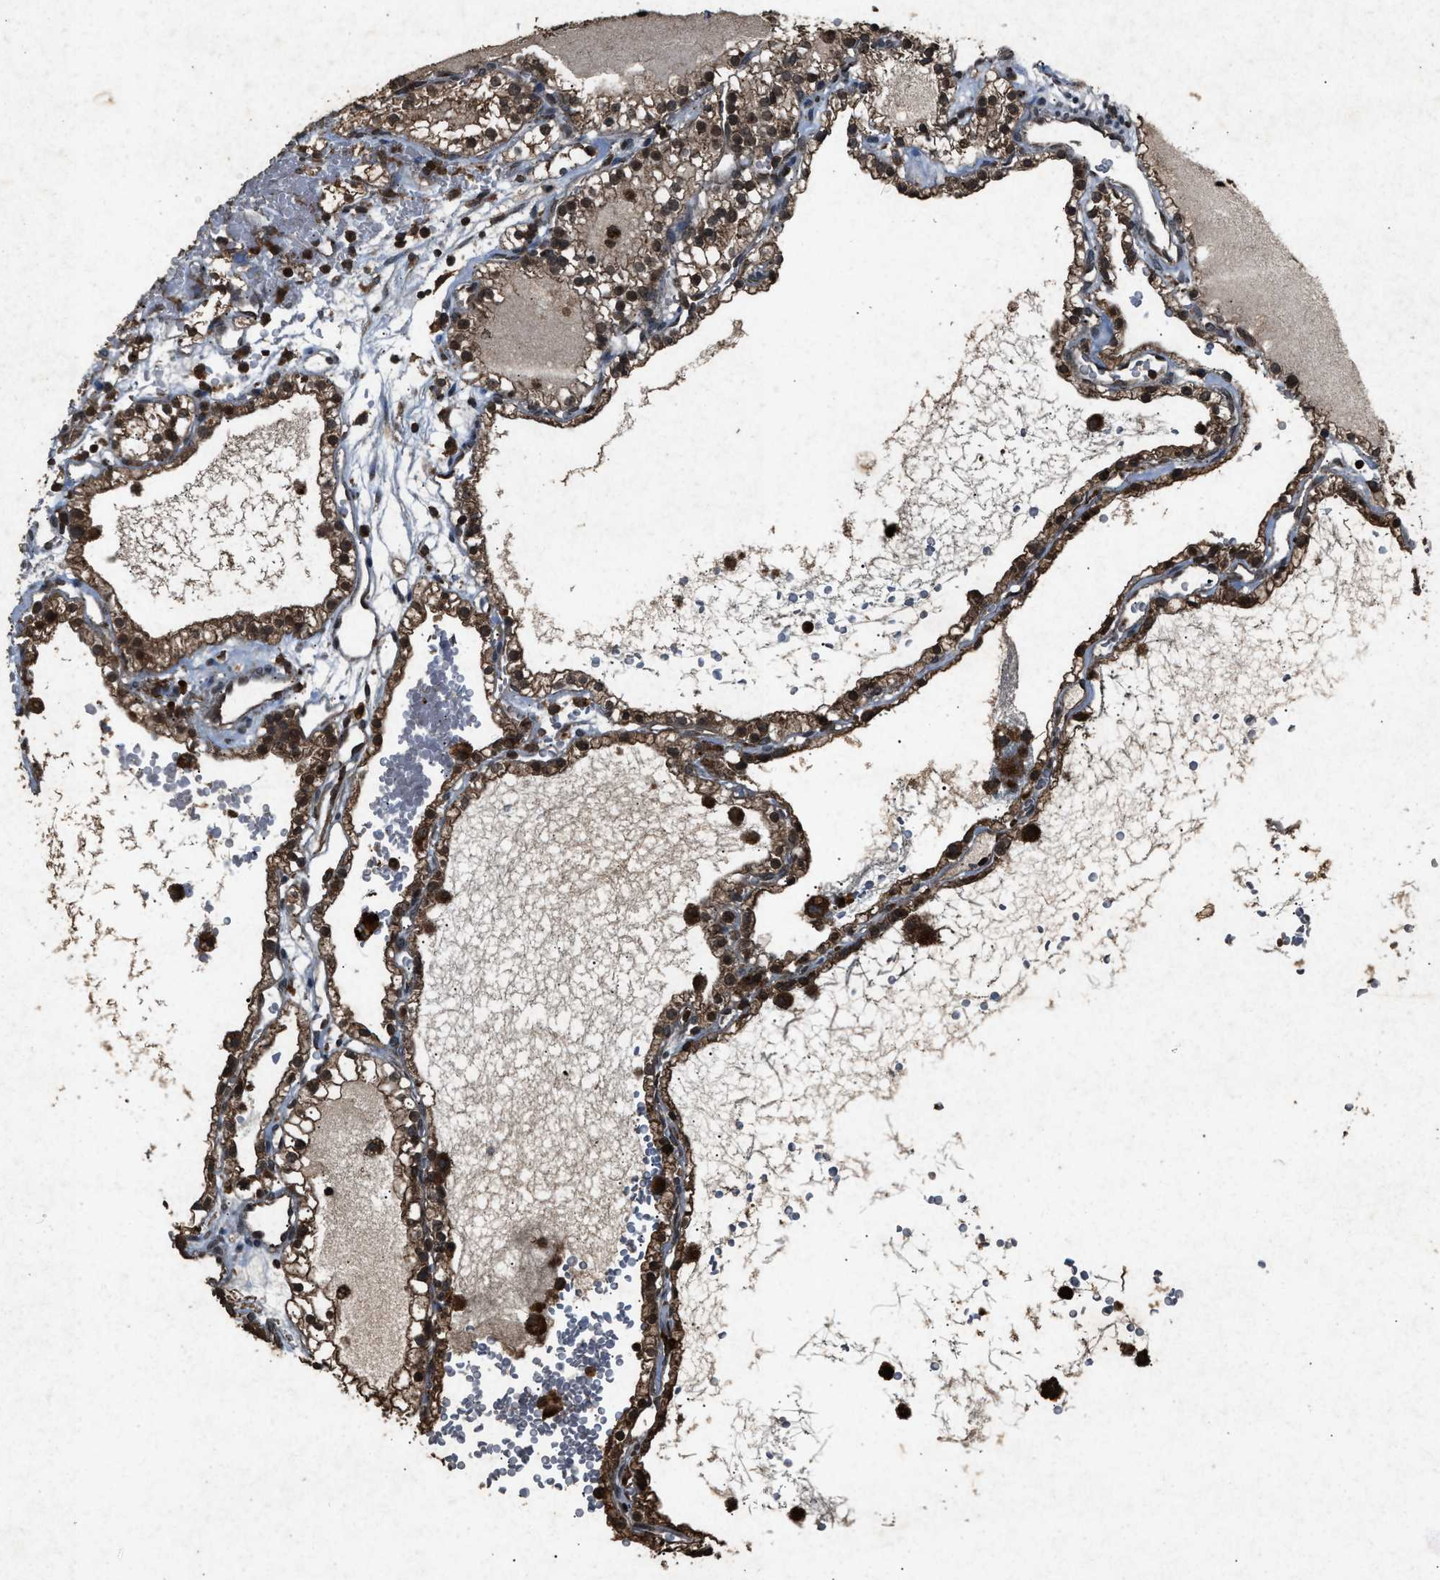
{"staining": {"intensity": "moderate", "quantity": ">75%", "location": "cytoplasmic/membranous,nuclear"}, "tissue": "renal cancer", "cell_type": "Tumor cells", "image_type": "cancer", "snomed": [{"axis": "morphology", "description": "Adenocarcinoma, NOS"}, {"axis": "topography", "description": "Kidney"}], "caption": "Moderate cytoplasmic/membranous and nuclear protein positivity is seen in approximately >75% of tumor cells in renal cancer.", "gene": "OAS1", "patient": {"sex": "female", "age": 41}}